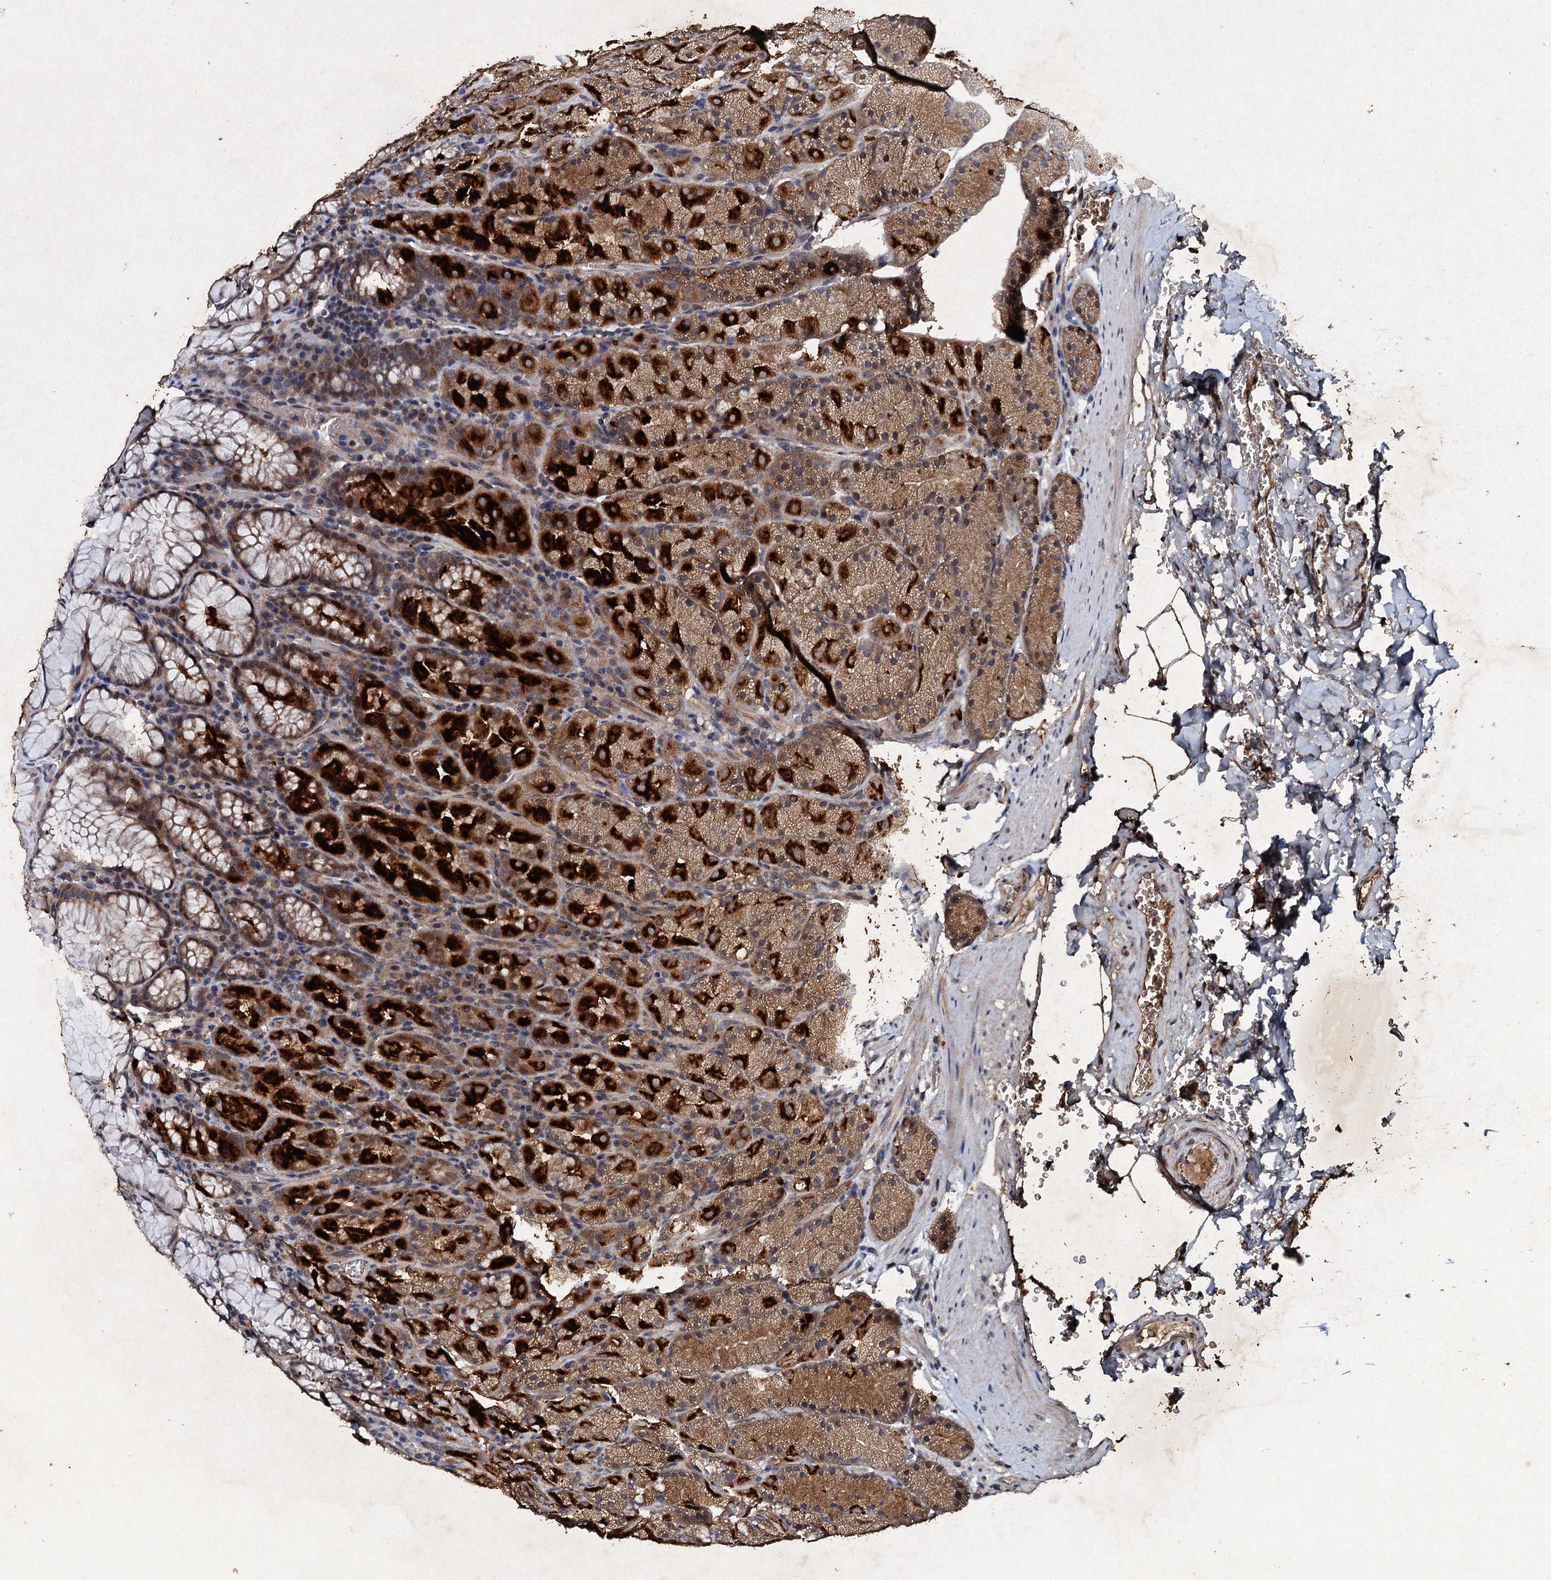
{"staining": {"intensity": "strong", "quantity": ">75%", "location": "cytoplasmic/membranous"}, "tissue": "stomach", "cell_type": "Glandular cells", "image_type": "normal", "snomed": [{"axis": "morphology", "description": "Normal tissue, NOS"}, {"axis": "topography", "description": "Stomach, upper"}, {"axis": "topography", "description": "Stomach, lower"}], "caption": "Protein expression analysis of unremarkable human stomach reveals strong cytoplasmic/membranous staining in about >75% of glandular cells. The protein is stained brown, and the nuclei are stained in blue (DAB (3,3'-diaminobenzidine) IHC with brightfield microscopy, high magnification).", "gene": "ADAMTS10", "patient": {"sex": "male", "age": 80}}